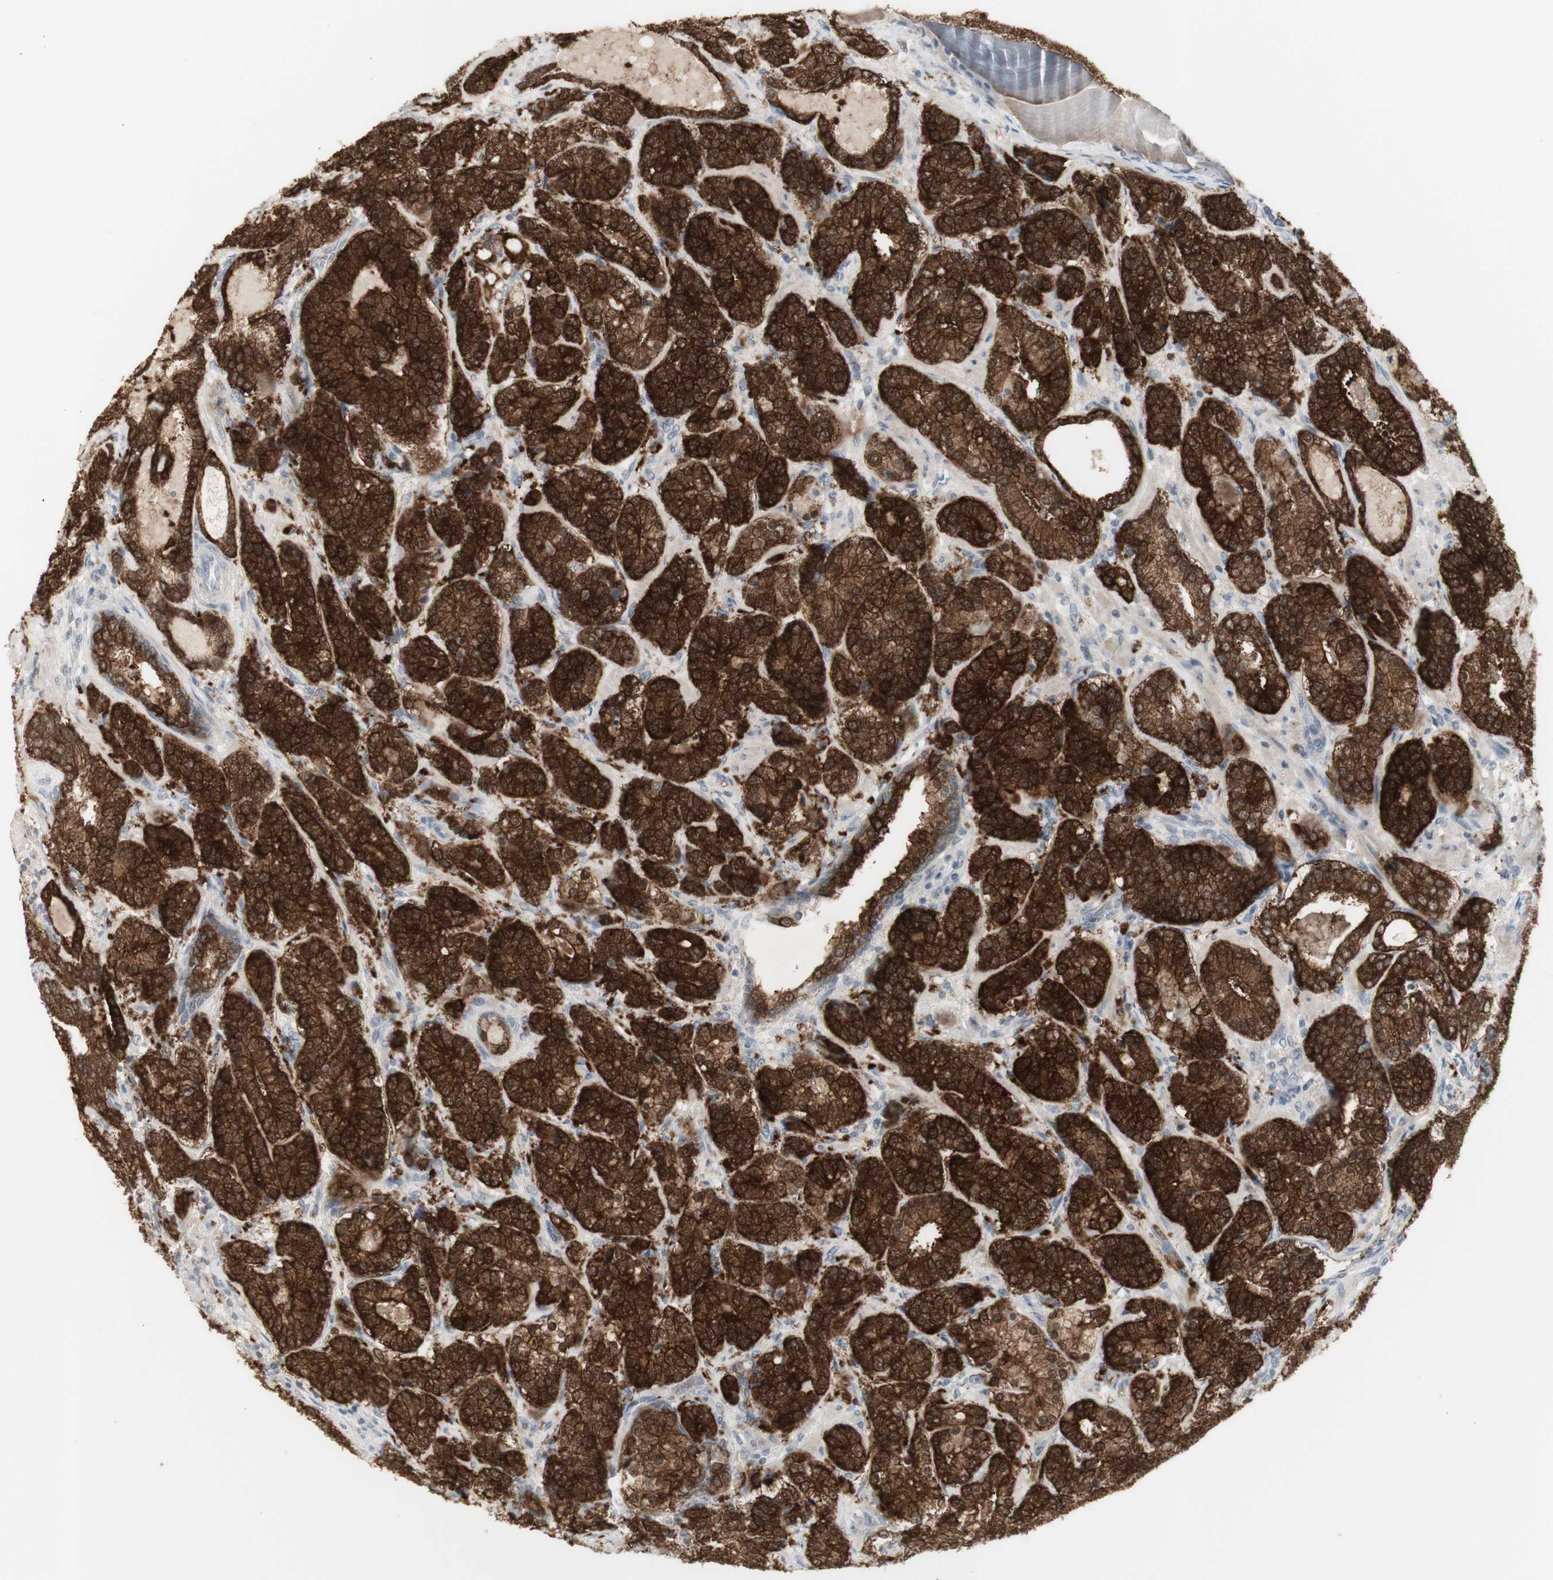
{"staining": {"intensity": "strong", "quantity": ">75%", "location": "cytoplasmic/membranous"}, "tissue": "prostate cancer", "cell_type": "Tumor cells", "image_type": "cancer", "snomed": [{"axis": "morphology", "description": "Adenocarcinoma, High grade"}, {"axis": "topography", "description": "Prostate"}], "caption": "Strong cytoplasmic/membranous protein staining is appreciated in approximately >75% of tumor cells in prostate cancer (adenocarcinoma (high-grade)).", "gene": "C1orf116", "patient": {"sex": "male", "age": 61}}